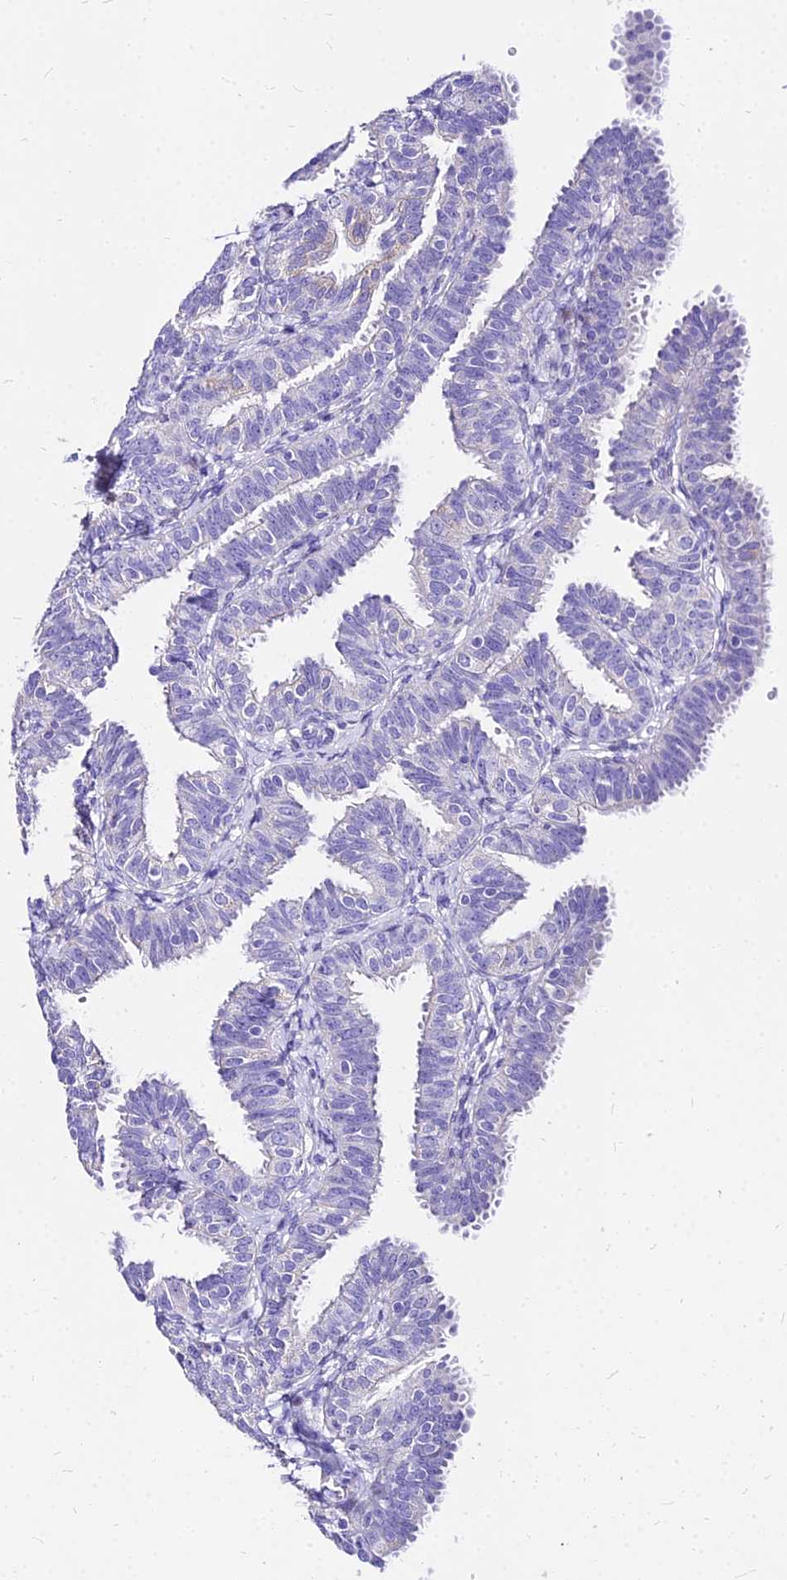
{"staining": {"intensity": "negative", "quantity": "none", "location": "none"}, "tissue": "fallopian tube", "cell_type": "Glandular cells", "image_type": "normal", "snomed": [{"axis": "morphology", "description": "Normal tissue, NOS"}, {"axis": "topography", "description": "Fallopian tube"}], "caption": "The histopathology image reveals no staining of glandular cells in benign fallopian tube. Nuclei are stained in blue.", "gene": "CARD18", "patient": {"sex": "female", "age": 35}}